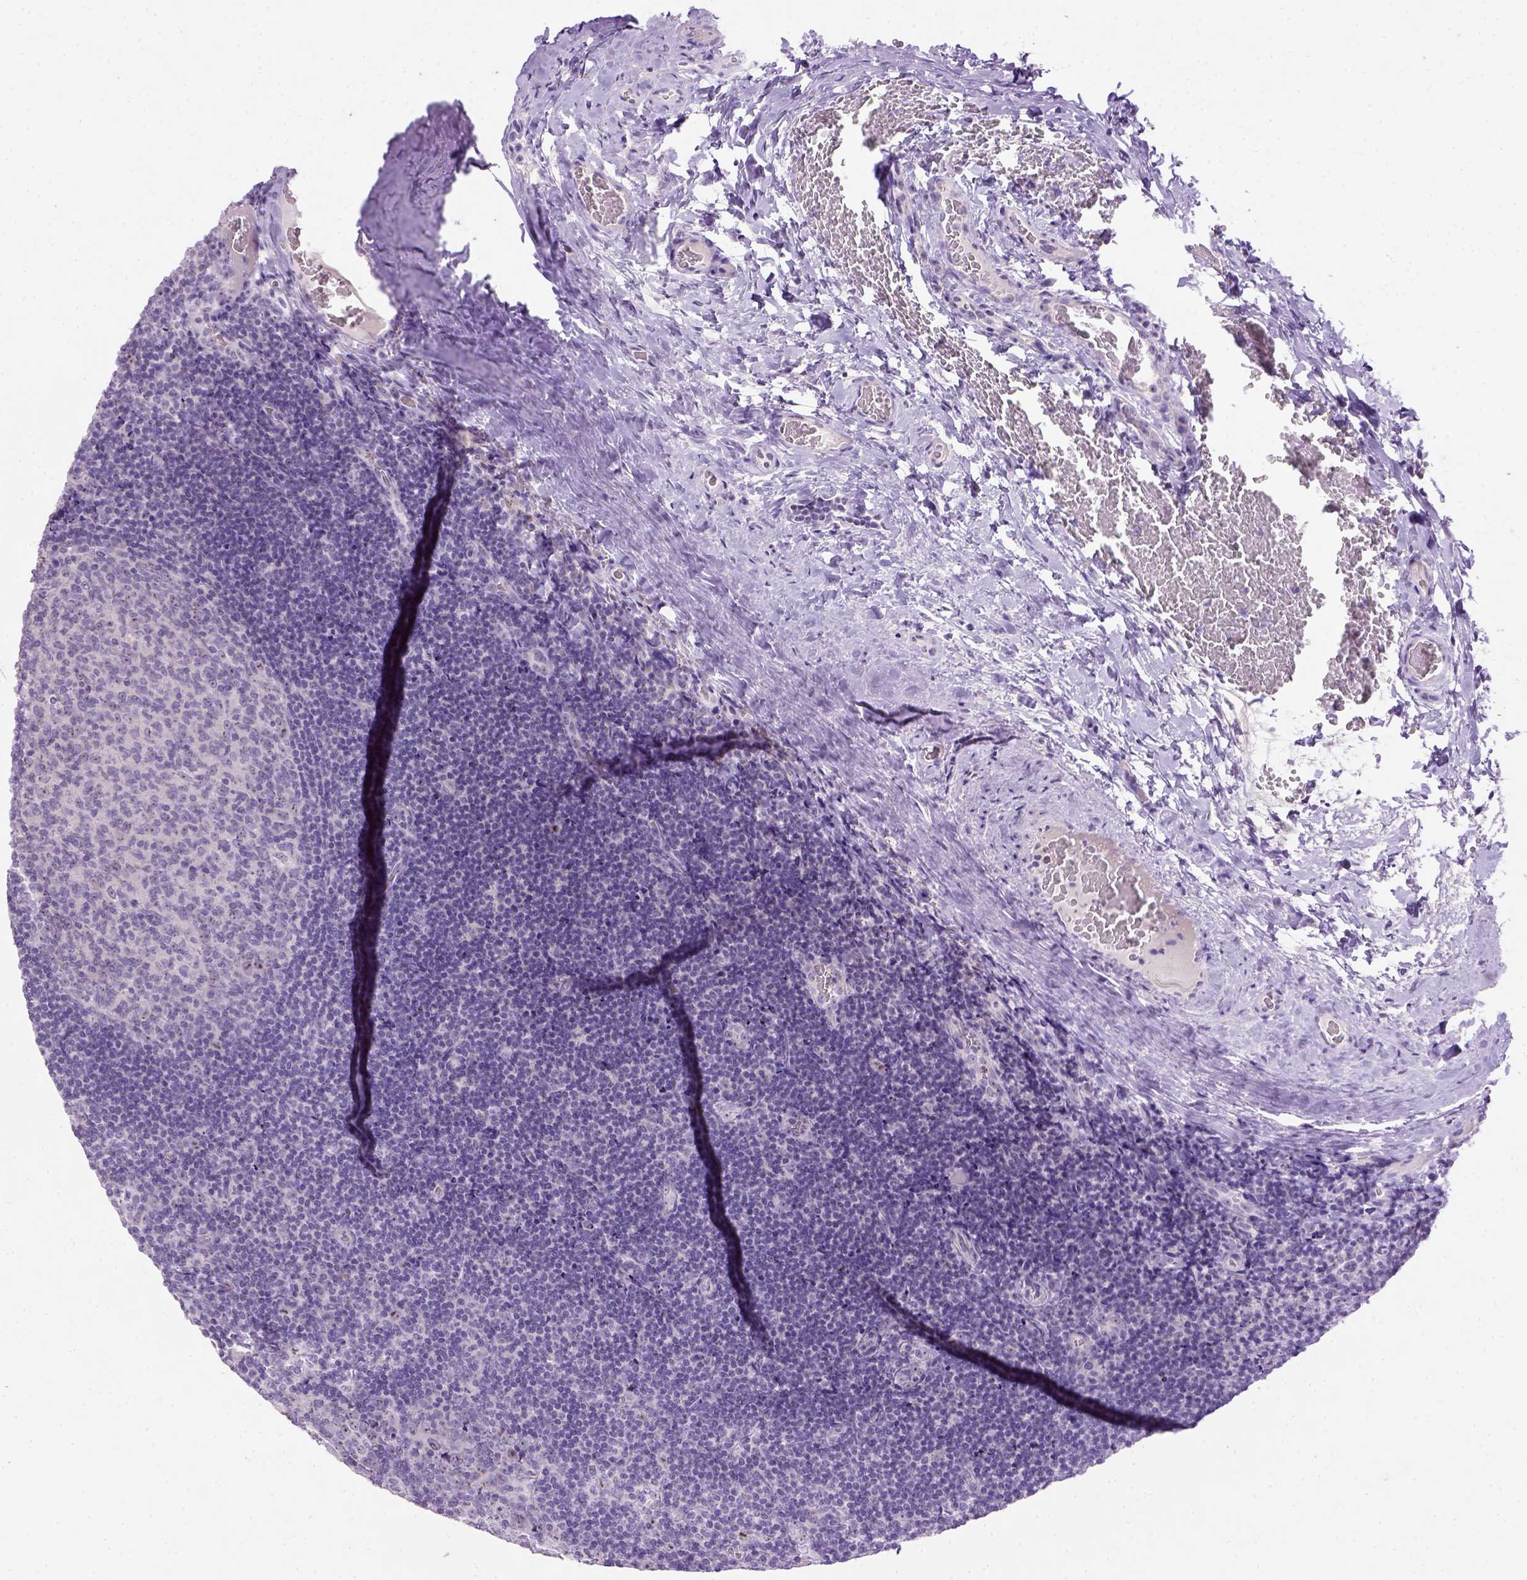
{"staining": {"intensity": "negative", "quantity": "none", "location": "none"}, "tissue": "tonsil", "cell_type": "Germinal center cells", "image_type": "normal", "snomed": [{"axis": "morphology", "description": "Normal tissue, NOS"}, {"axis": "morphology", "description": "Inflammation, NOS"}, {"axis": "topography", "description": "Tonsil"}], "caption": "Immunohistochemistry (IHC) of unremarkable human tonsil displays no staining in germinal center cells. Brightfield microscopy of IHC stained with DAB (brown) and hematoxylin (blue), captured at high magnification.", "gene": "UTP4", "patient": {"sex": "female", "age": 31}}